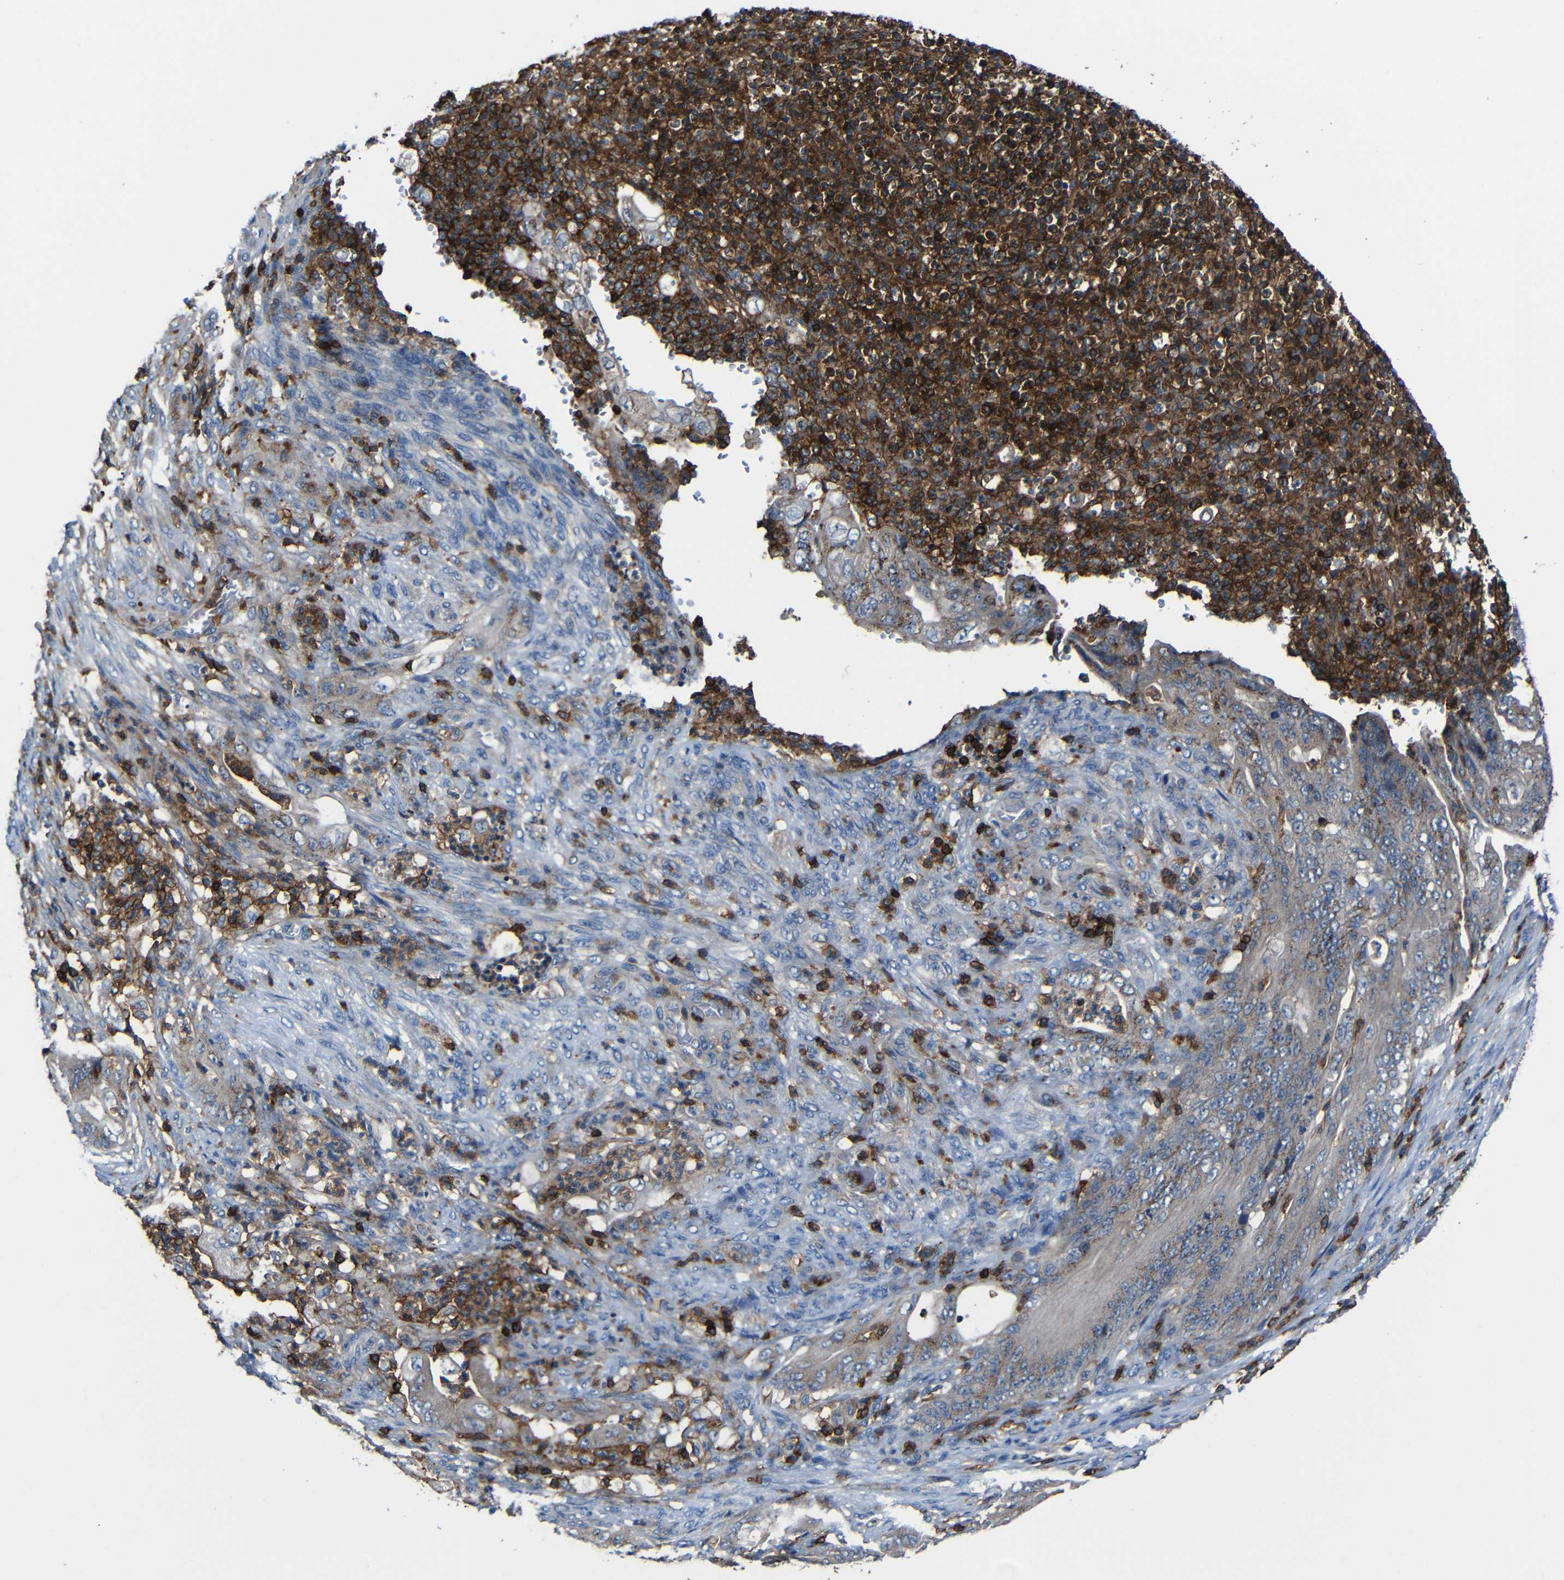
{"staining": {"intensity": "weak", "quantity": "25%-75%", "location": "cytoplasmic/membranous"}, "tissue": "stomach cancer", "cell_type": "Tumor cells", "image_type": "cancer", "snomed": [{"axis": "morphology", "description": "Adenocarcinoma, NOS"}, {"axis": "topography", "description": "Stomach"}], "caption": "Immunohistochemical staining of stomach cancer (adenocarcinoma) demonstrates low levels of weak cytoplasmic/membranous protein positivity in about 25%-75% of tumor cells.", "gene": "P2RY12", "patient": {"sex": "female", "age": 73}}